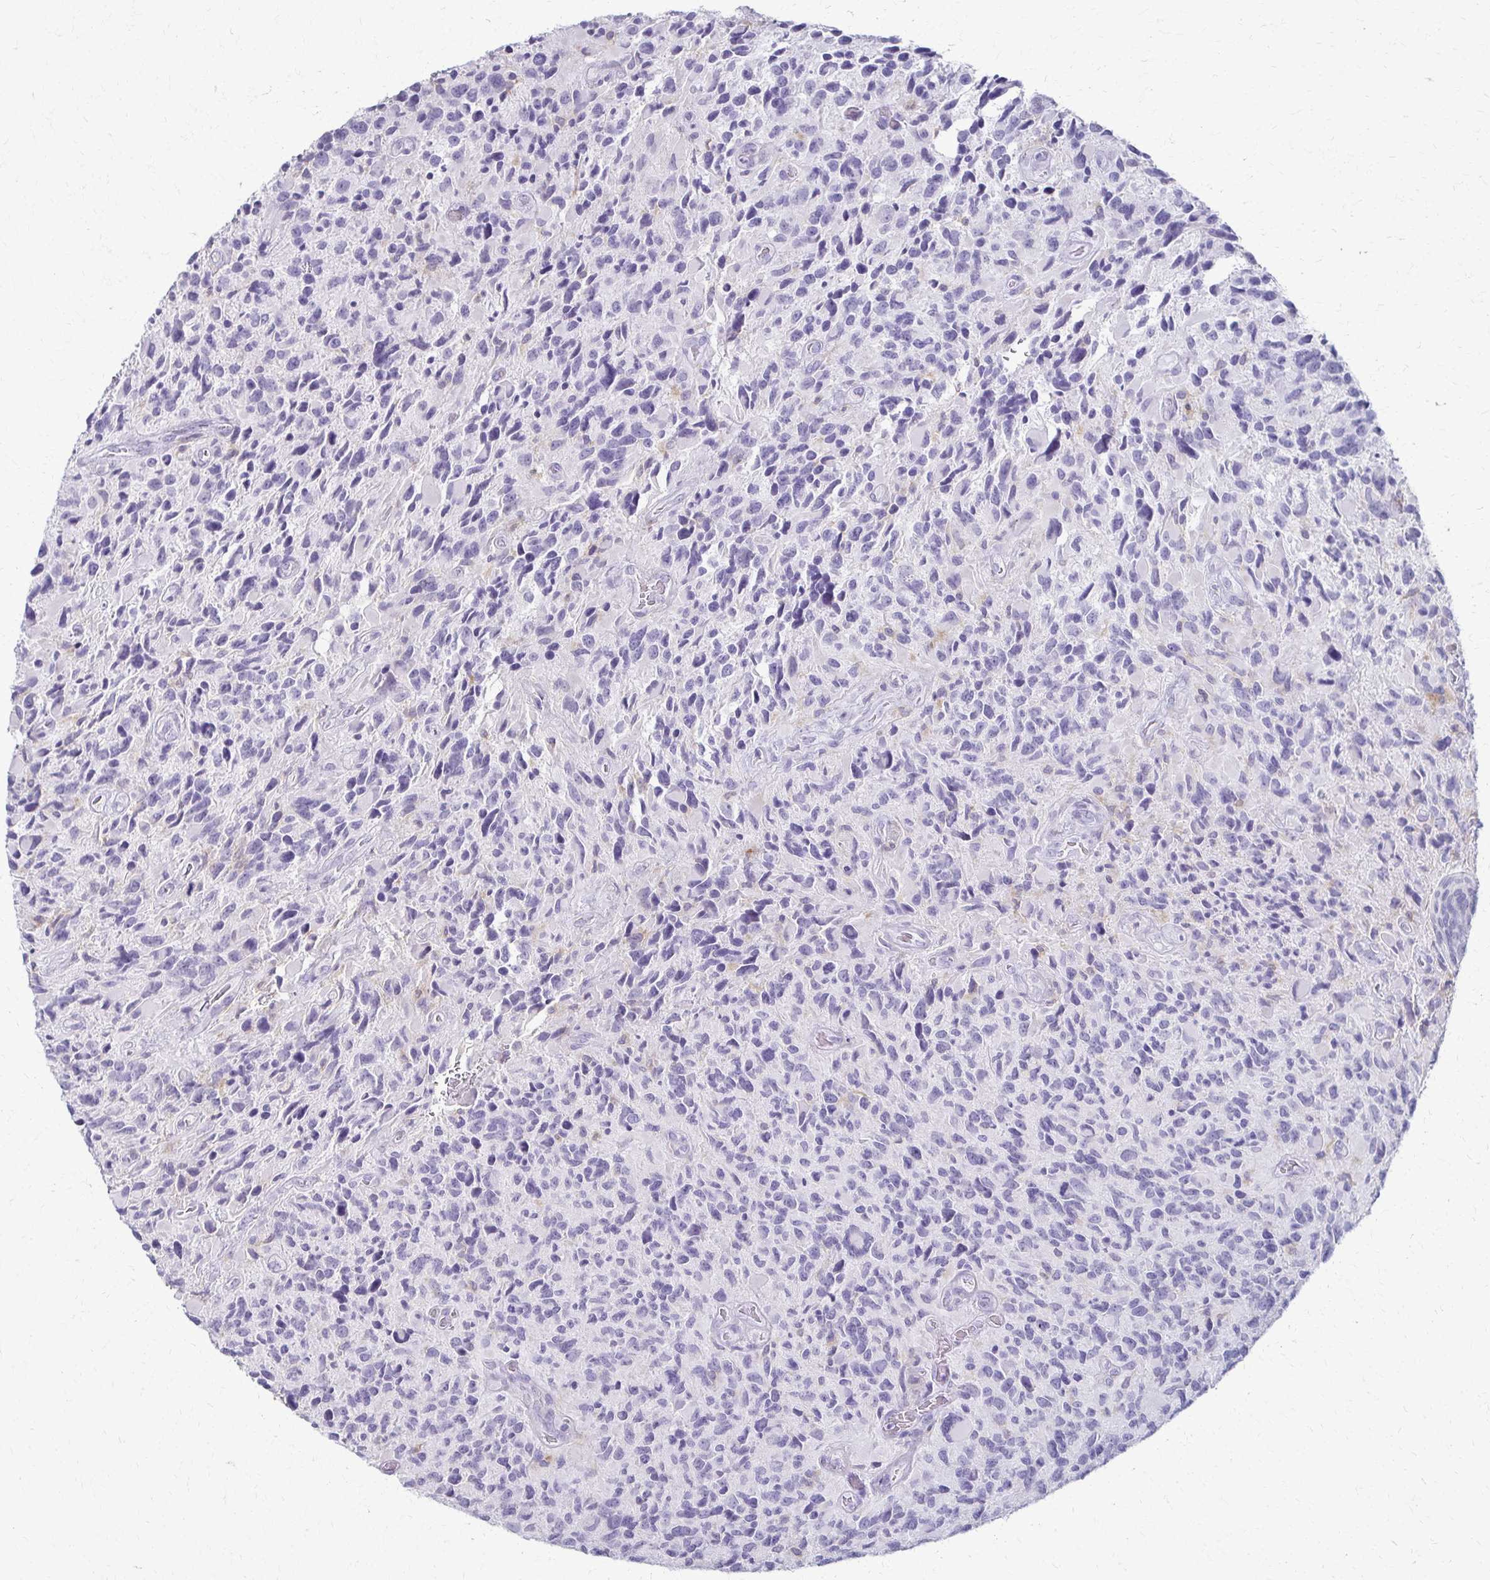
{"staining": {"intensity": "negative", "quantity": "none", "location": "none"}, "tissue": "glioma", "cell_type": "Tumor cells", "image_type": "cancer", "snomed": [{"axis": "morphology", "description": "Glioma, malignant, High grade"}, {"axis": "topography", "description": "Brain"}], "caption": "Immunohistochemical staining of human glioma reveals no significant staining in tumor cells.", "gene": "FCGR2B", "patient": {"sex": "male", "age": 46}}